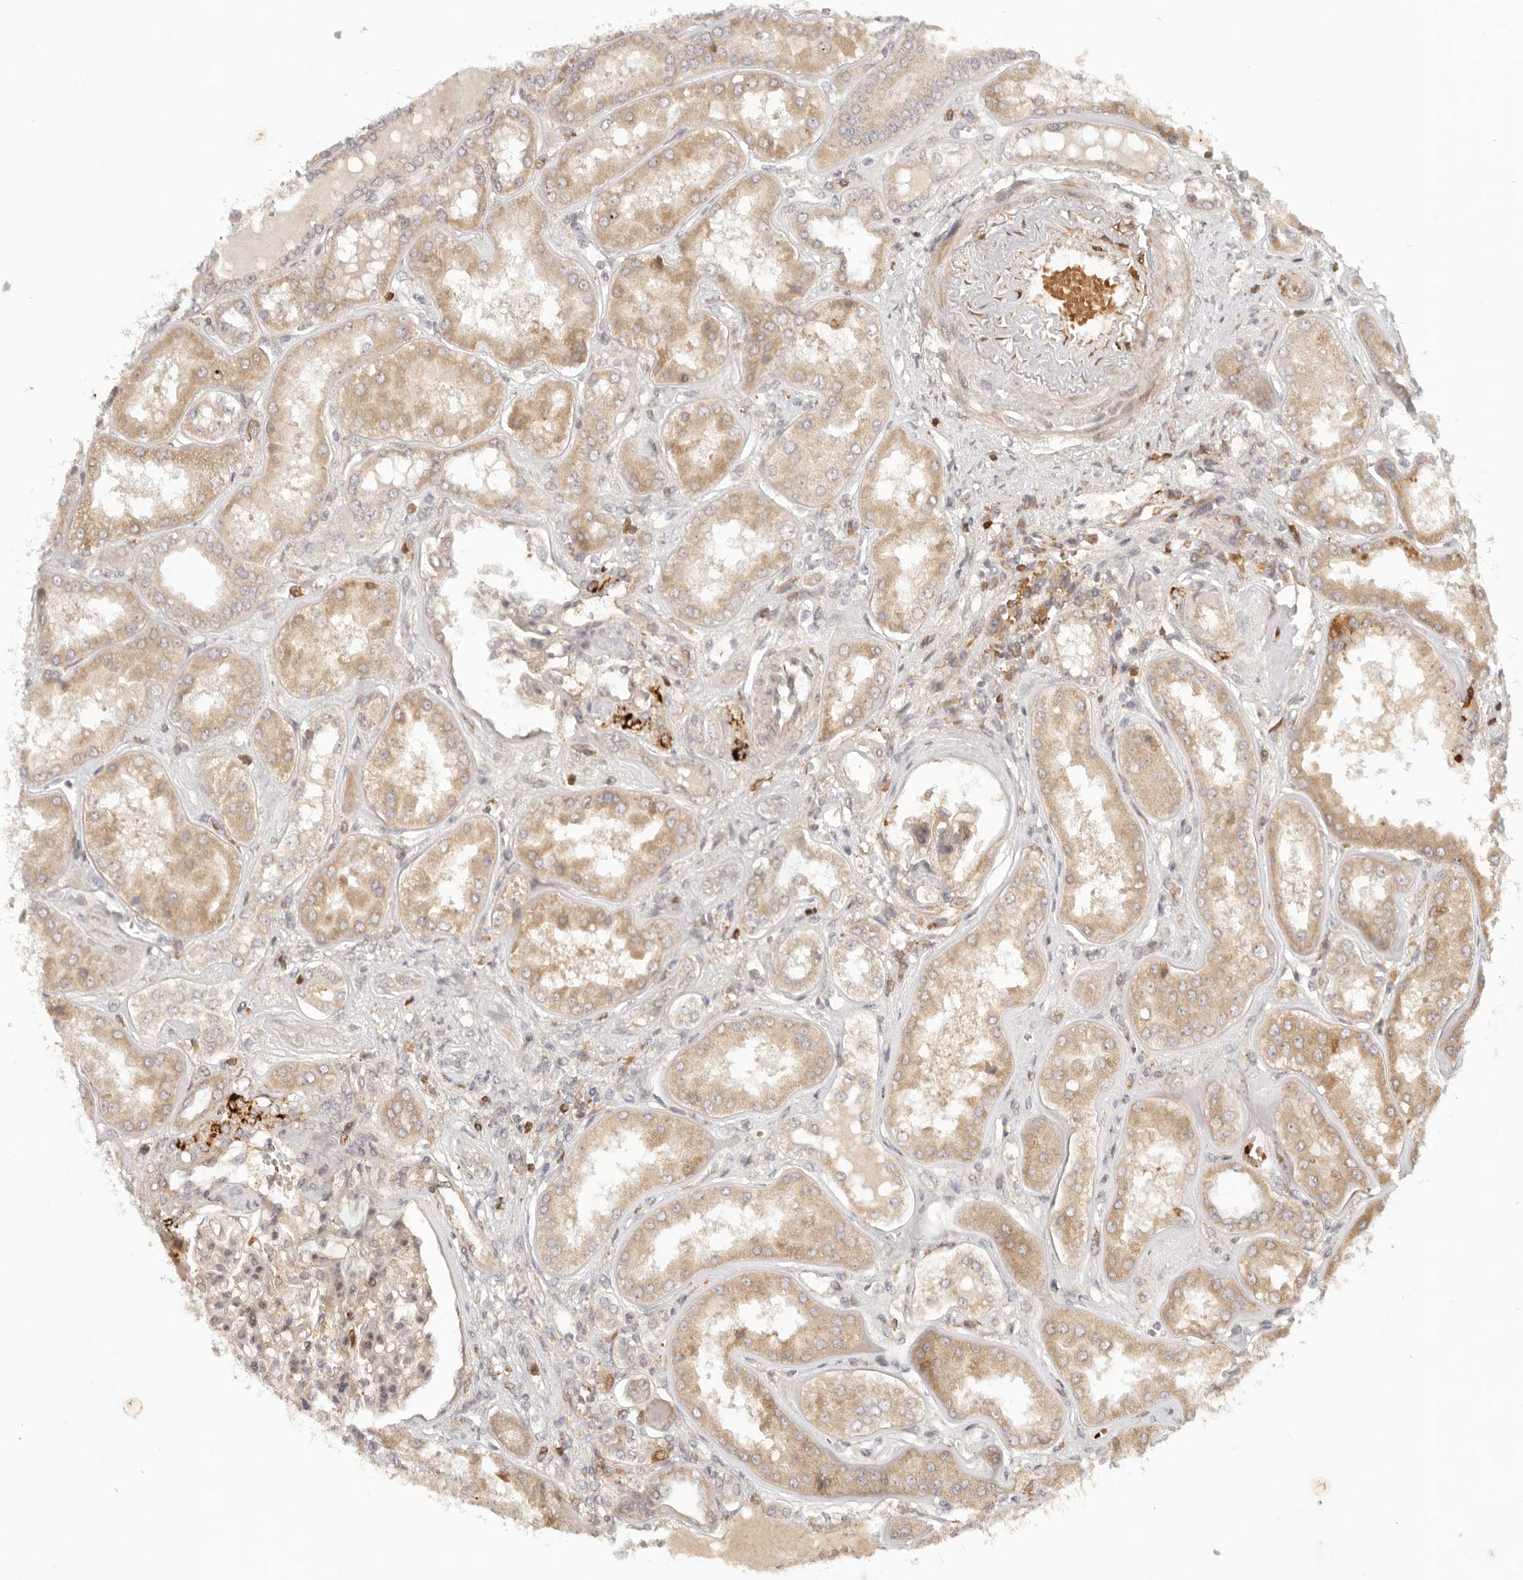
{"staining": {"intensity": "weak", "quantity": "25%-75%", "location": "cytoplasmic/membranous,nuclear"}, "tissue": "kidney", "cell_type": "Cells in glomeruli", "image_type": "normal", "snomed": [{"axis": "morphology", "description": "Normal tissue, NOS"}, {"axis": "topography", "description": "Kidney"}], "caption": "Protein staining reveals weak cytoplasmic/membranous,nuclear positivity in approximately 25%-75% of cells in glomeruli in benign kidney.", "gene": "AHDC1", "patient": {"sex": "female", "age": 56}}